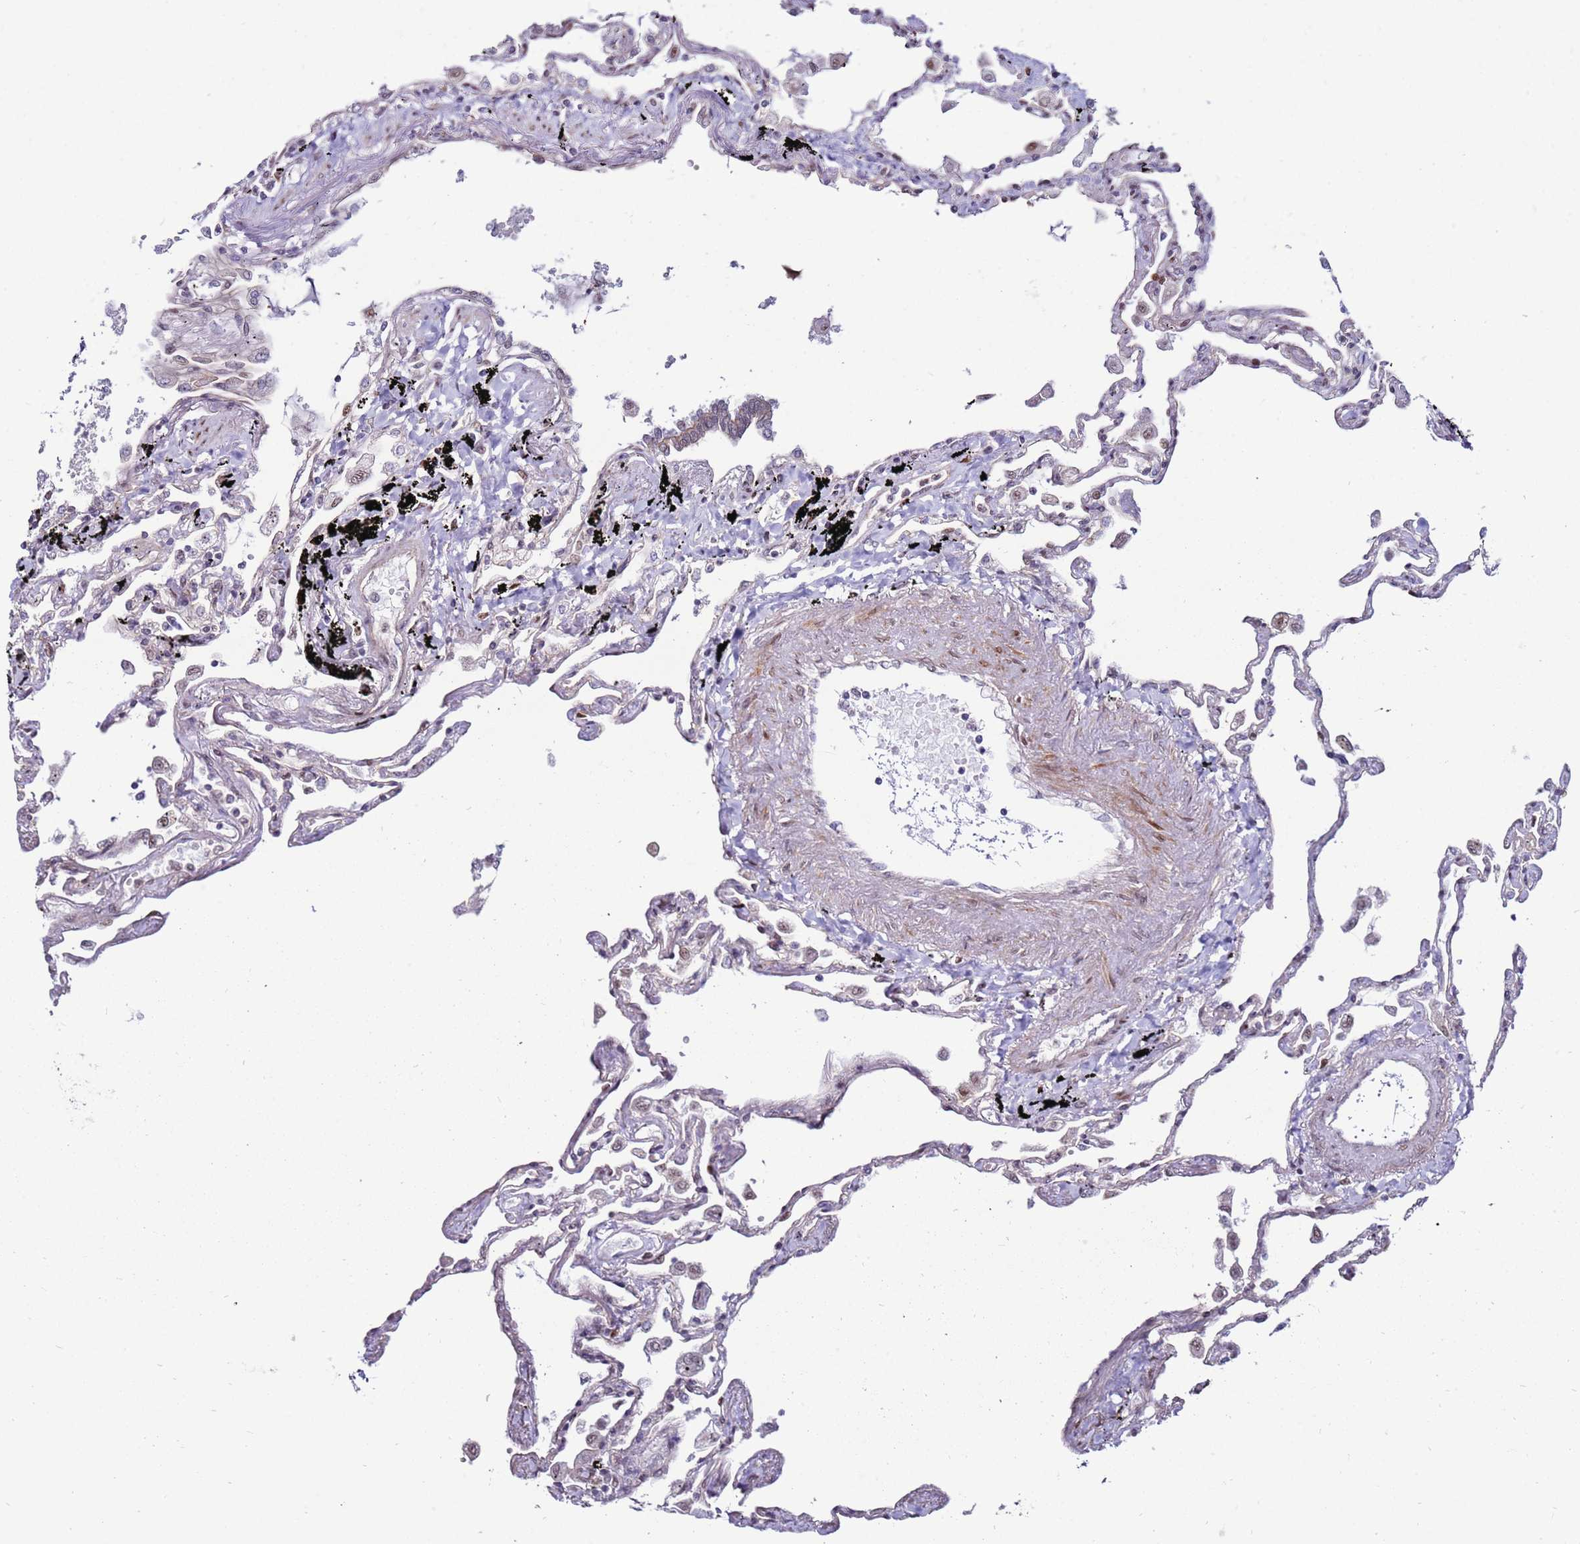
{"staining": {"intensity": "weak", "quantity": "25%-75%", "location": "nuclear"}, "tissue": "lung", "cell_type": "Alveolar cells", "image_type": "normal", "snomed": [{"axis": "morphology", "description": "Normal tissue, NOS"}, {"axis": "topography", "description": "Lung"}], "caption": "Lung was stained to show a protein in brown. There is low levels of weak nuclear expression in about 25%-75% of alveolar cells. The staining is performed using DAB brown chromogen to label protein expression. The nuclei are counter-stained blue using hematoxylin.", "gene": "KPNA4", "patient": {"sex": "female", "age": 67}}